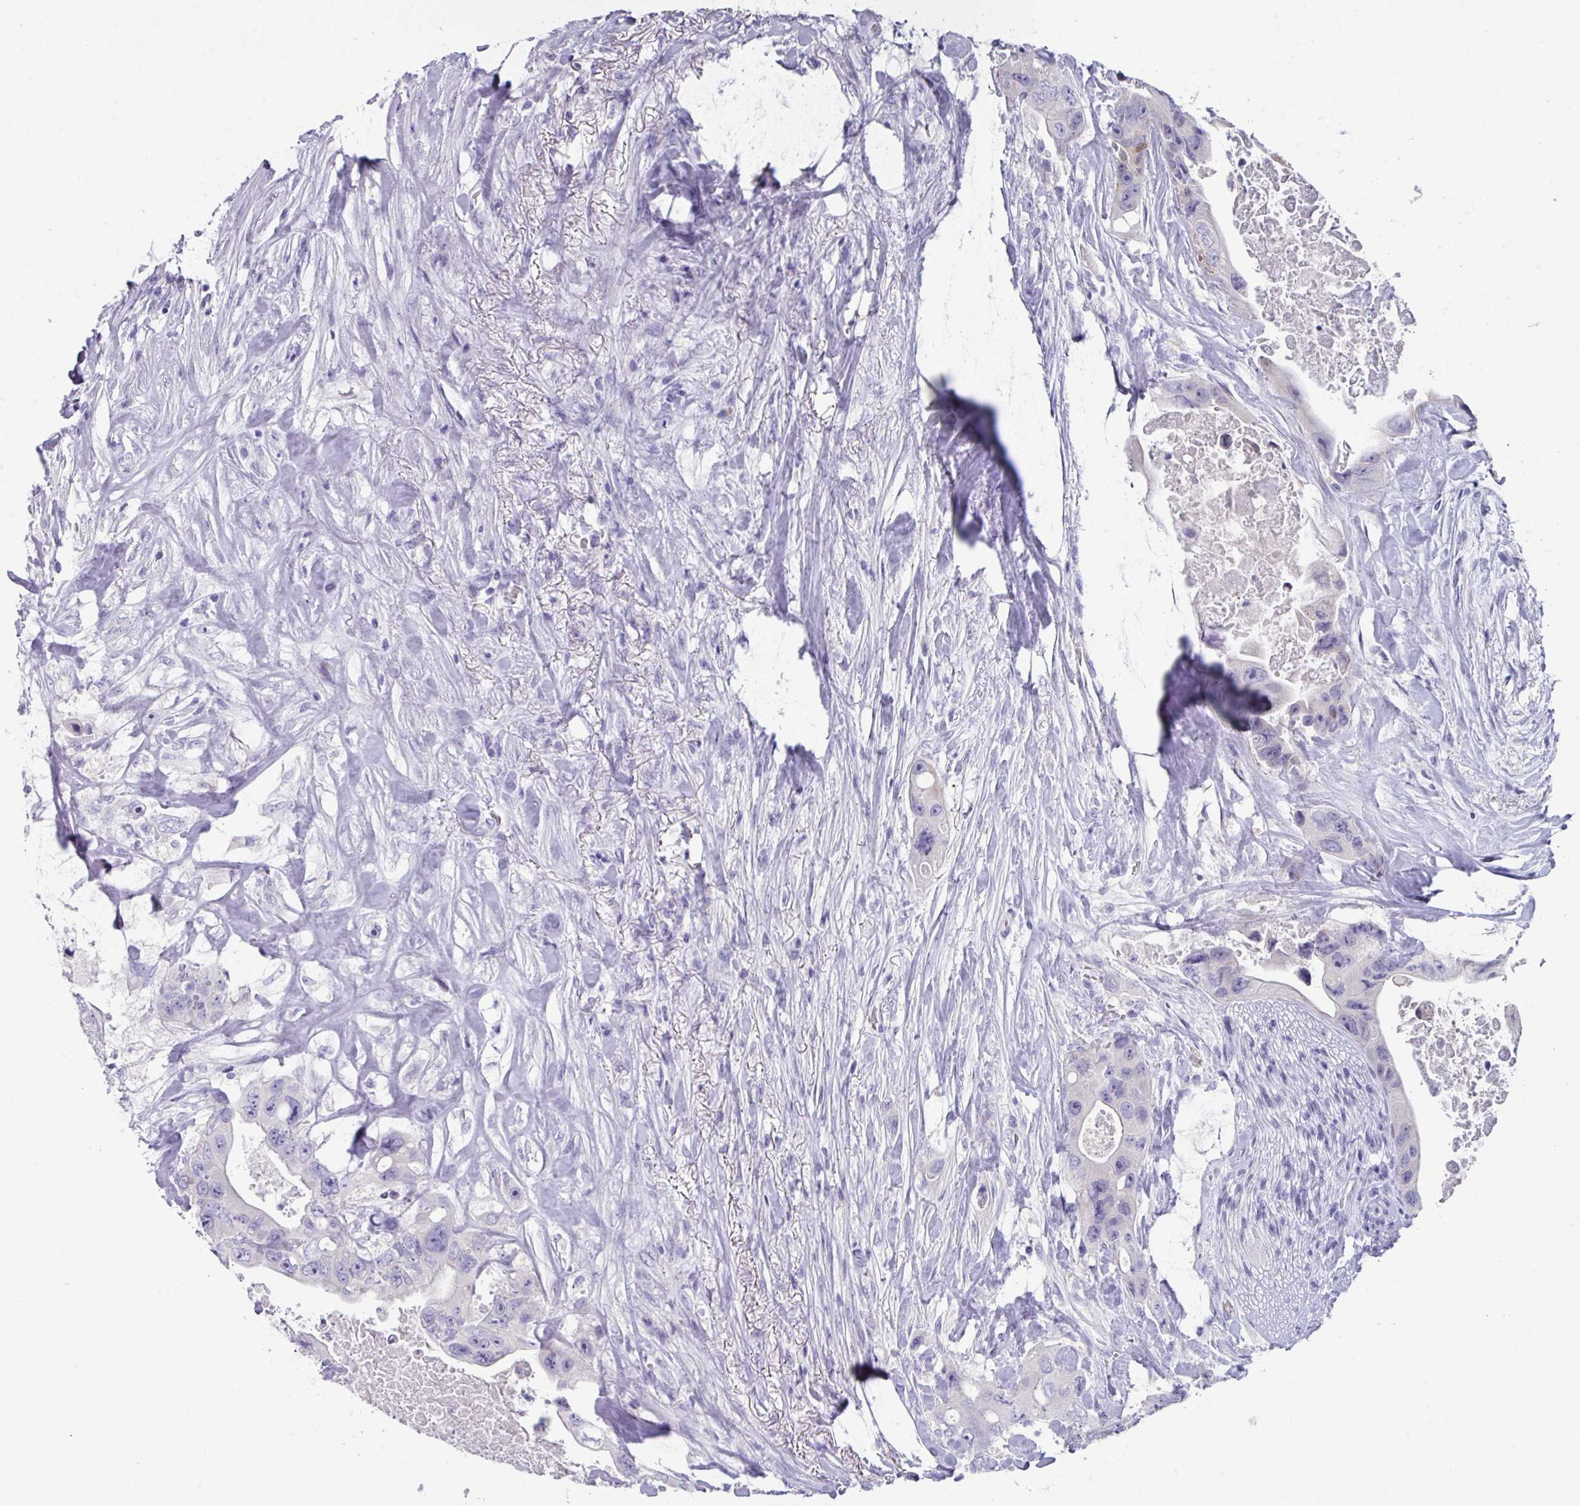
{"staining": {"intensity": "negative", "quantity": "none", "location": "none"}, "tissue": "colorectal cancer", "cell_type": "Tumor cells", "image_type": "cancer", "snomed": [{"axis": "morphology", "description": "Adenocarcinoma, NOS"}, {"axis": "topography", "description": "Colon"}], "caption": "High power microscopy photomicrograph of an IHC photomicrograph of colorectal adenocarcinoma, revealing no significant positivity in tumor cells.", "gene": "DEFB115", "patient": {"sex": "female", "age": 46}}